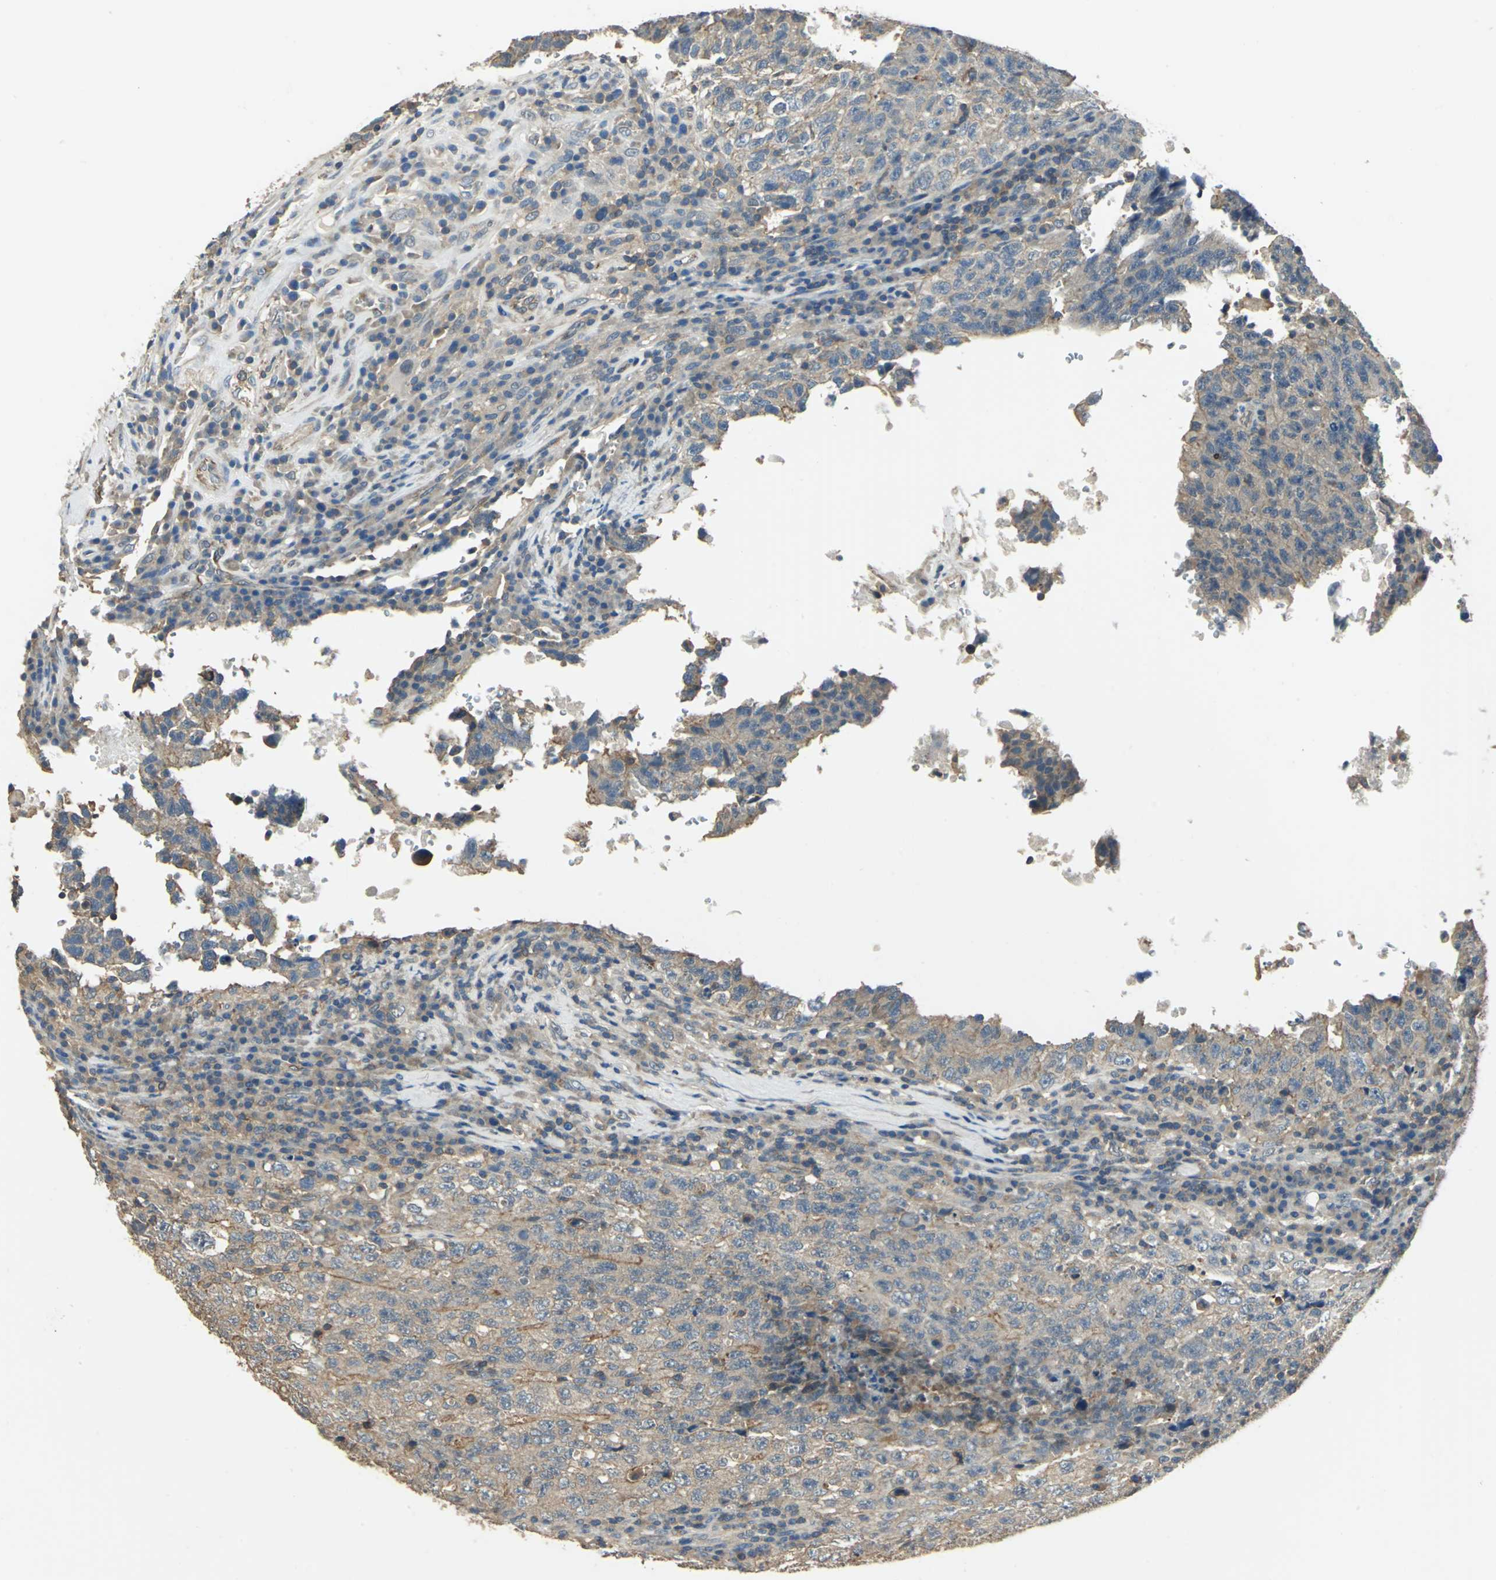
{"staining": {"intensity": "moderate", "quantity": ">75%", "location": "cytoplasmic/membranous"}, "tissue": "testis cancer", "cell_type": "Tumor cells", "image_type": "cancer", "snomed": [{"axis": "morphology", "description": "Necrosis, NOS"}, {"axis": "morphology", "description": "Carcinoma, Embryonal, NOS"}, {"axis": "topography", "description": "Testis"}], "caption": "Brown immunohistochemical staining in human testis embryonal carcinoma demonstrates moderate cytoplasmic/membranous expression in approximately >75% of tumor cells.", "gene": "RAPGEF1", "patient": {"sex": "male", "age": 19}}